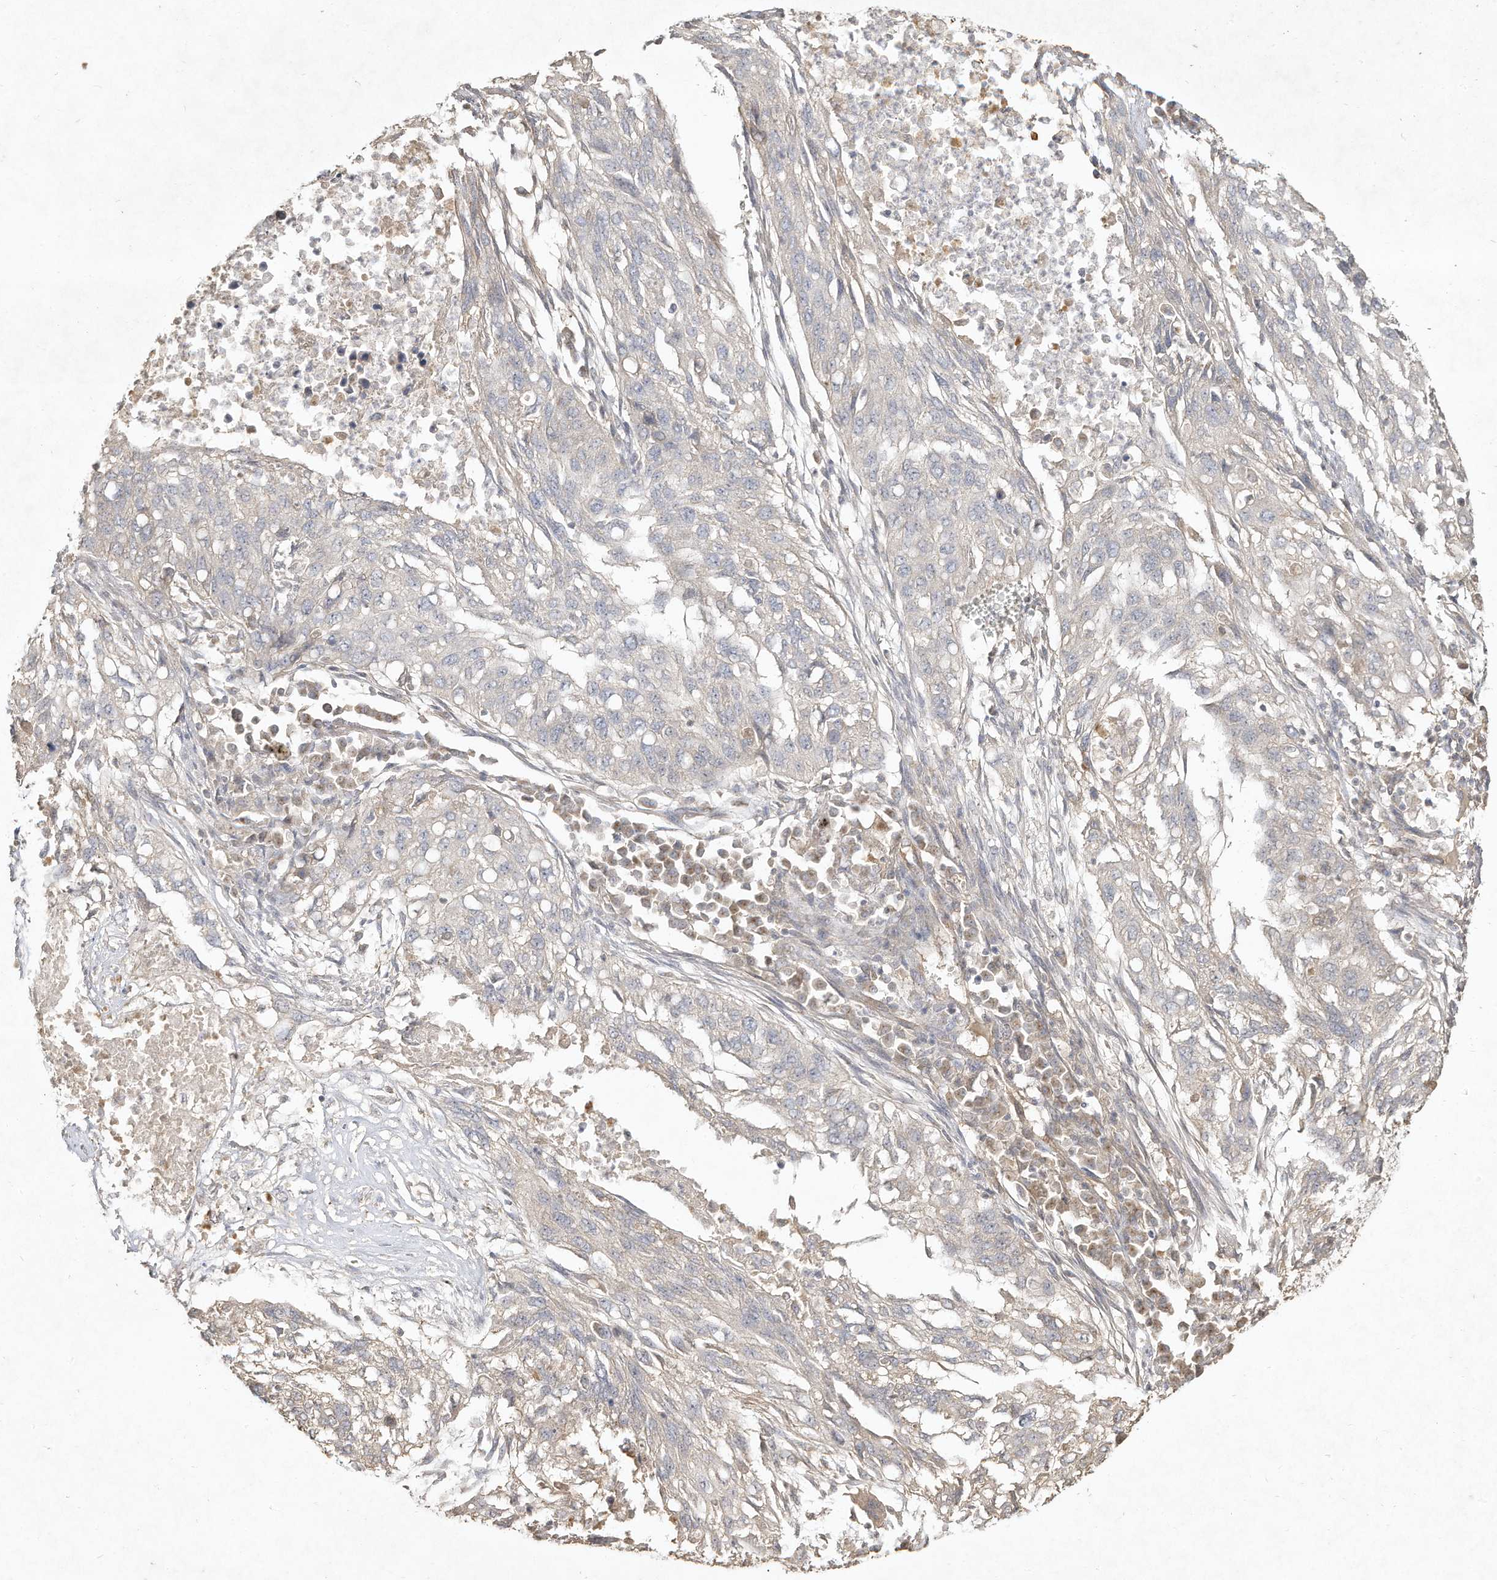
{"staining": {"intensity": "negative", "quantity": "none", "location": "none"}, "tissue": "lung cancer", "cell_type": "Tumor cells", "image_type": "cancer", "snomed": [{"axis": "morphology", "description": "Squamous cell carcinoma, NOS"}, {"axis": "topography", "description": "Lung"}], "caption": "This micrograph is of lung cancer (squamous cell carcinoma) stained with immunohistochemistry to label a protein in brown with the nuclei are counter-stained blue. There is no expression in tumor cells.", "gene": "DYNC1I2", "patient": {"sex": "female", "age": 63}}